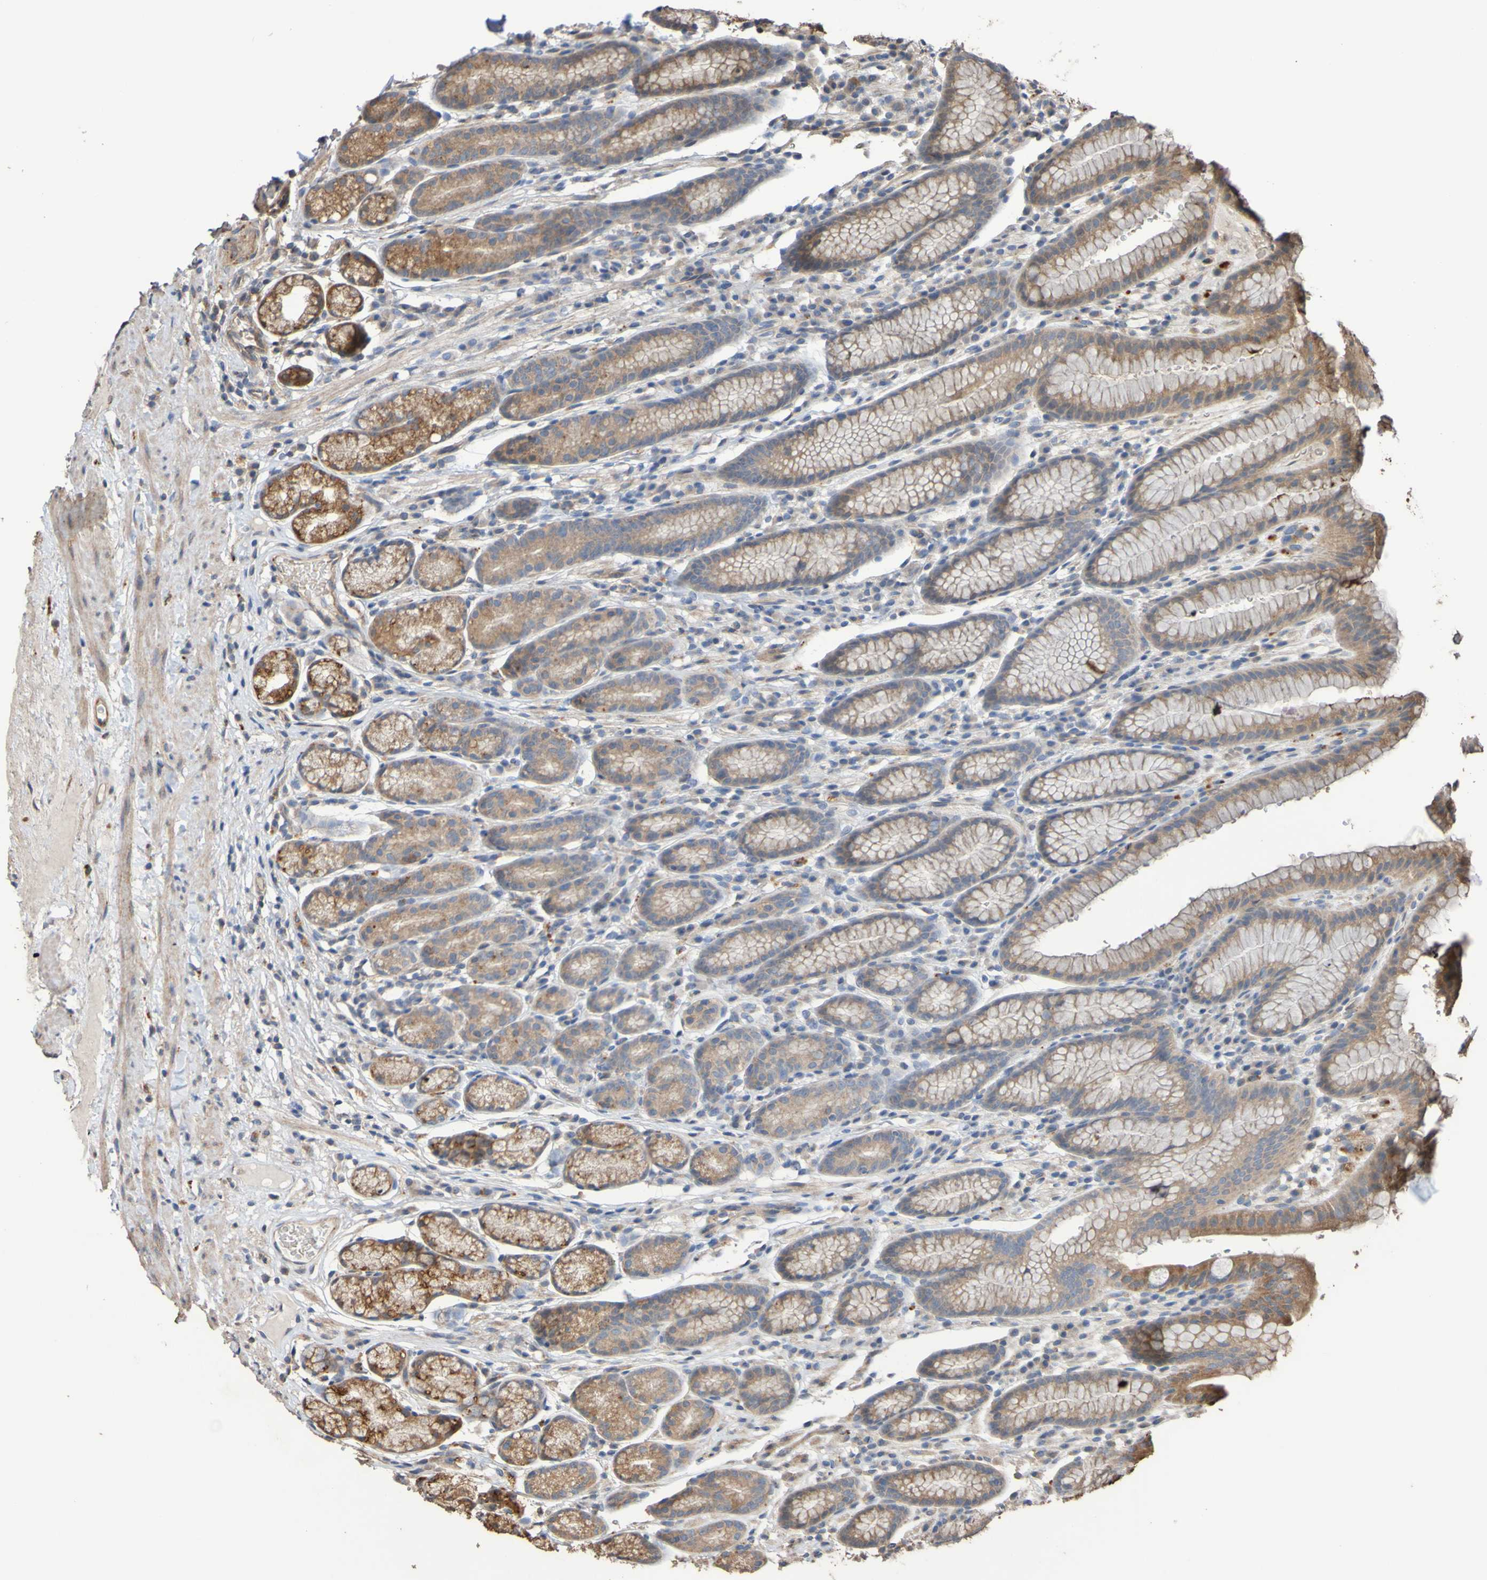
{"staining": {"intensity": "moderate", "quantity": "25%-75%", "location": "cytoplasmic/membranous"}, "tissue": "stomach", "cell_type": "Glandular cells", "image_type": "normal", "snomed": [{"axis": "morphology", "description": "Normal tissue, NOS"}, {"axis": "topography", "description": "Stomach, lower"}], "caption": "DAB (3,3'-diaminobenzidine) immunohistochemical staining of benign stomach displays moderate cytoplasmic/membranous protein positivity in about 25%-75% of glandular cells.", "gene": "UCN", "patient": {"sex": "male", "age": 52}}